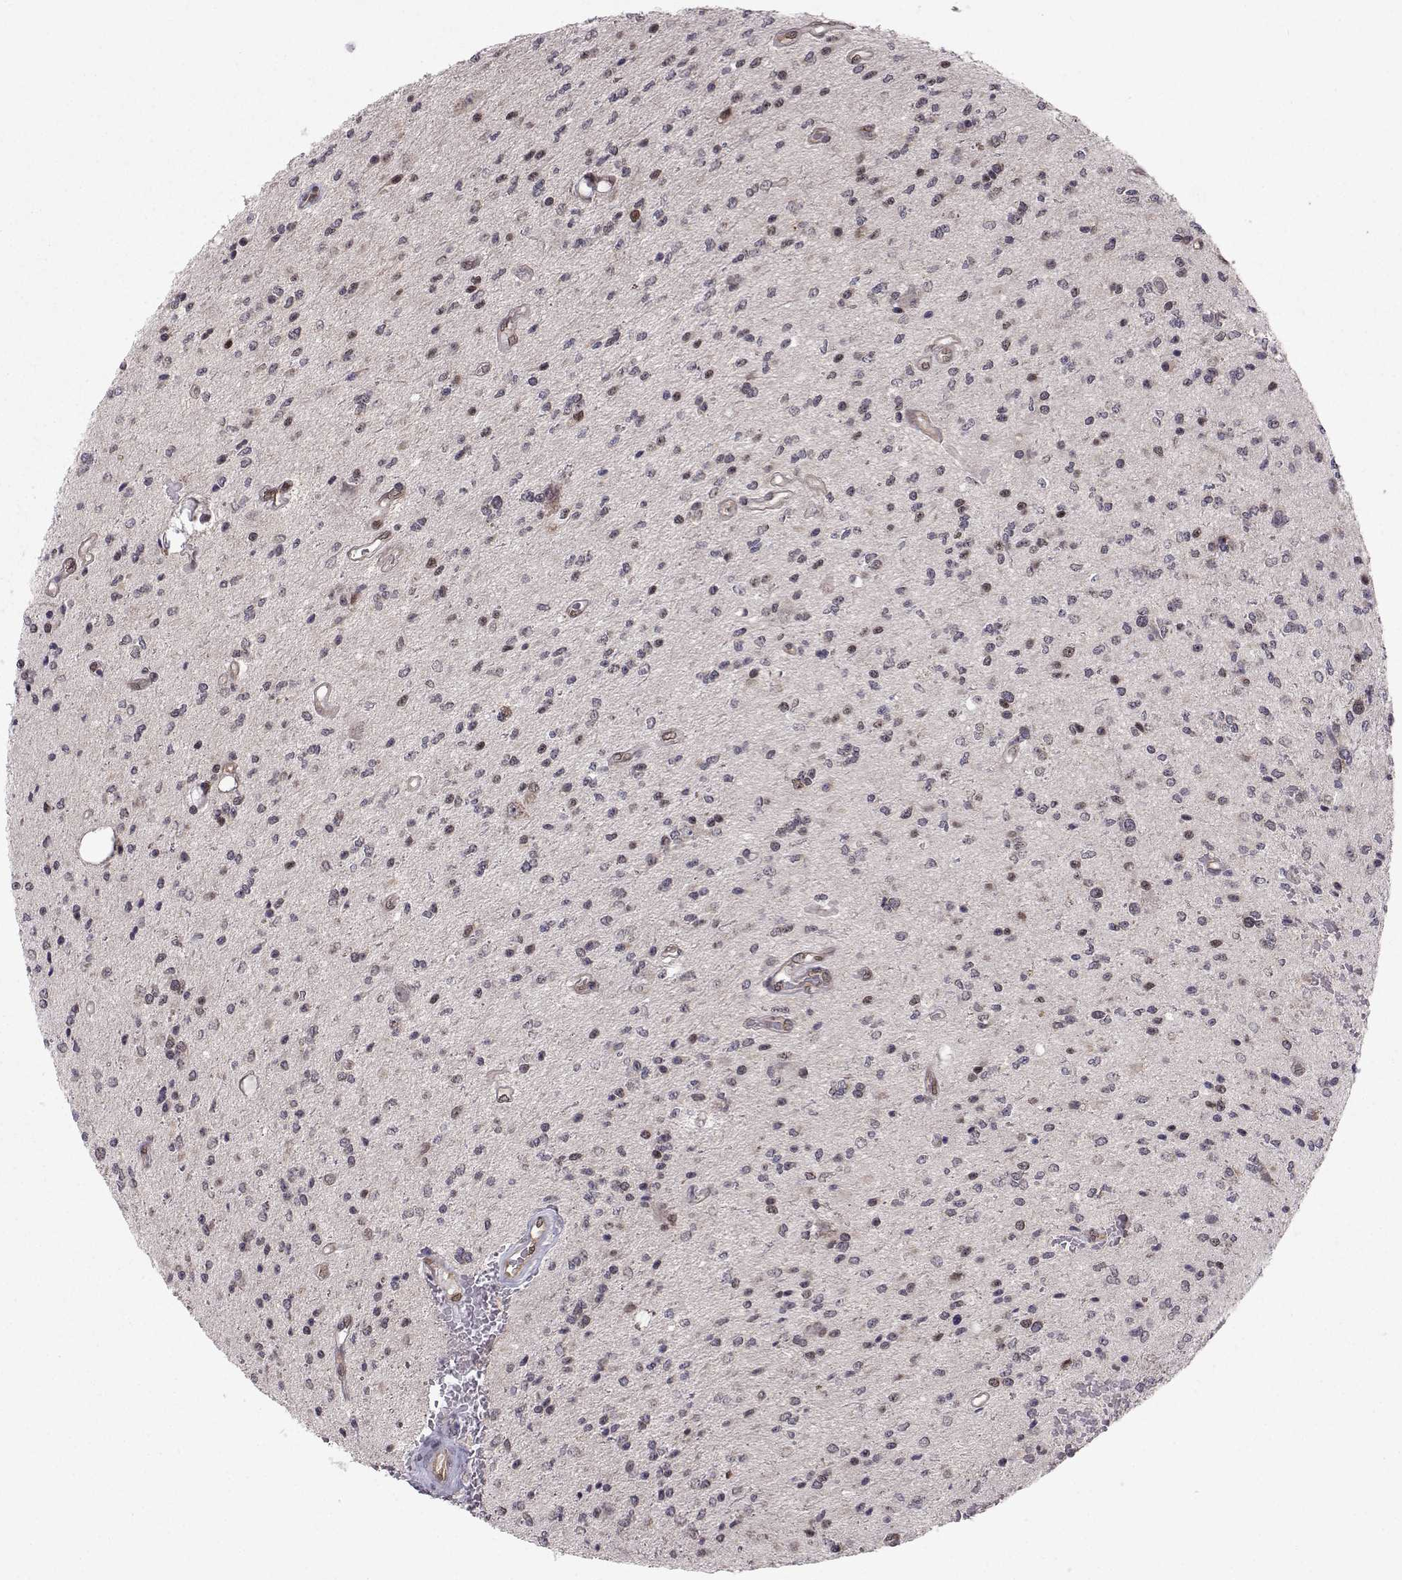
{"staining": {"intensity": "negative", "quantity": "none", "location": "none"}, "tissue": "glioma", "cell_type": "Tumor cells", "image_type": "cancer", "snomed": [{"axis": "morphology", "description": "Glioma, malignant, Low grade"}, {"axis": "topography", "description": "Brain"}], "caption": "Immunohistochemistry image of malignant low-grade glioma stained for a protein (brown), which reveals no staining in tumor cells.", "gene": "PKN2", "patient": {"sex": "male", "age": 67}}